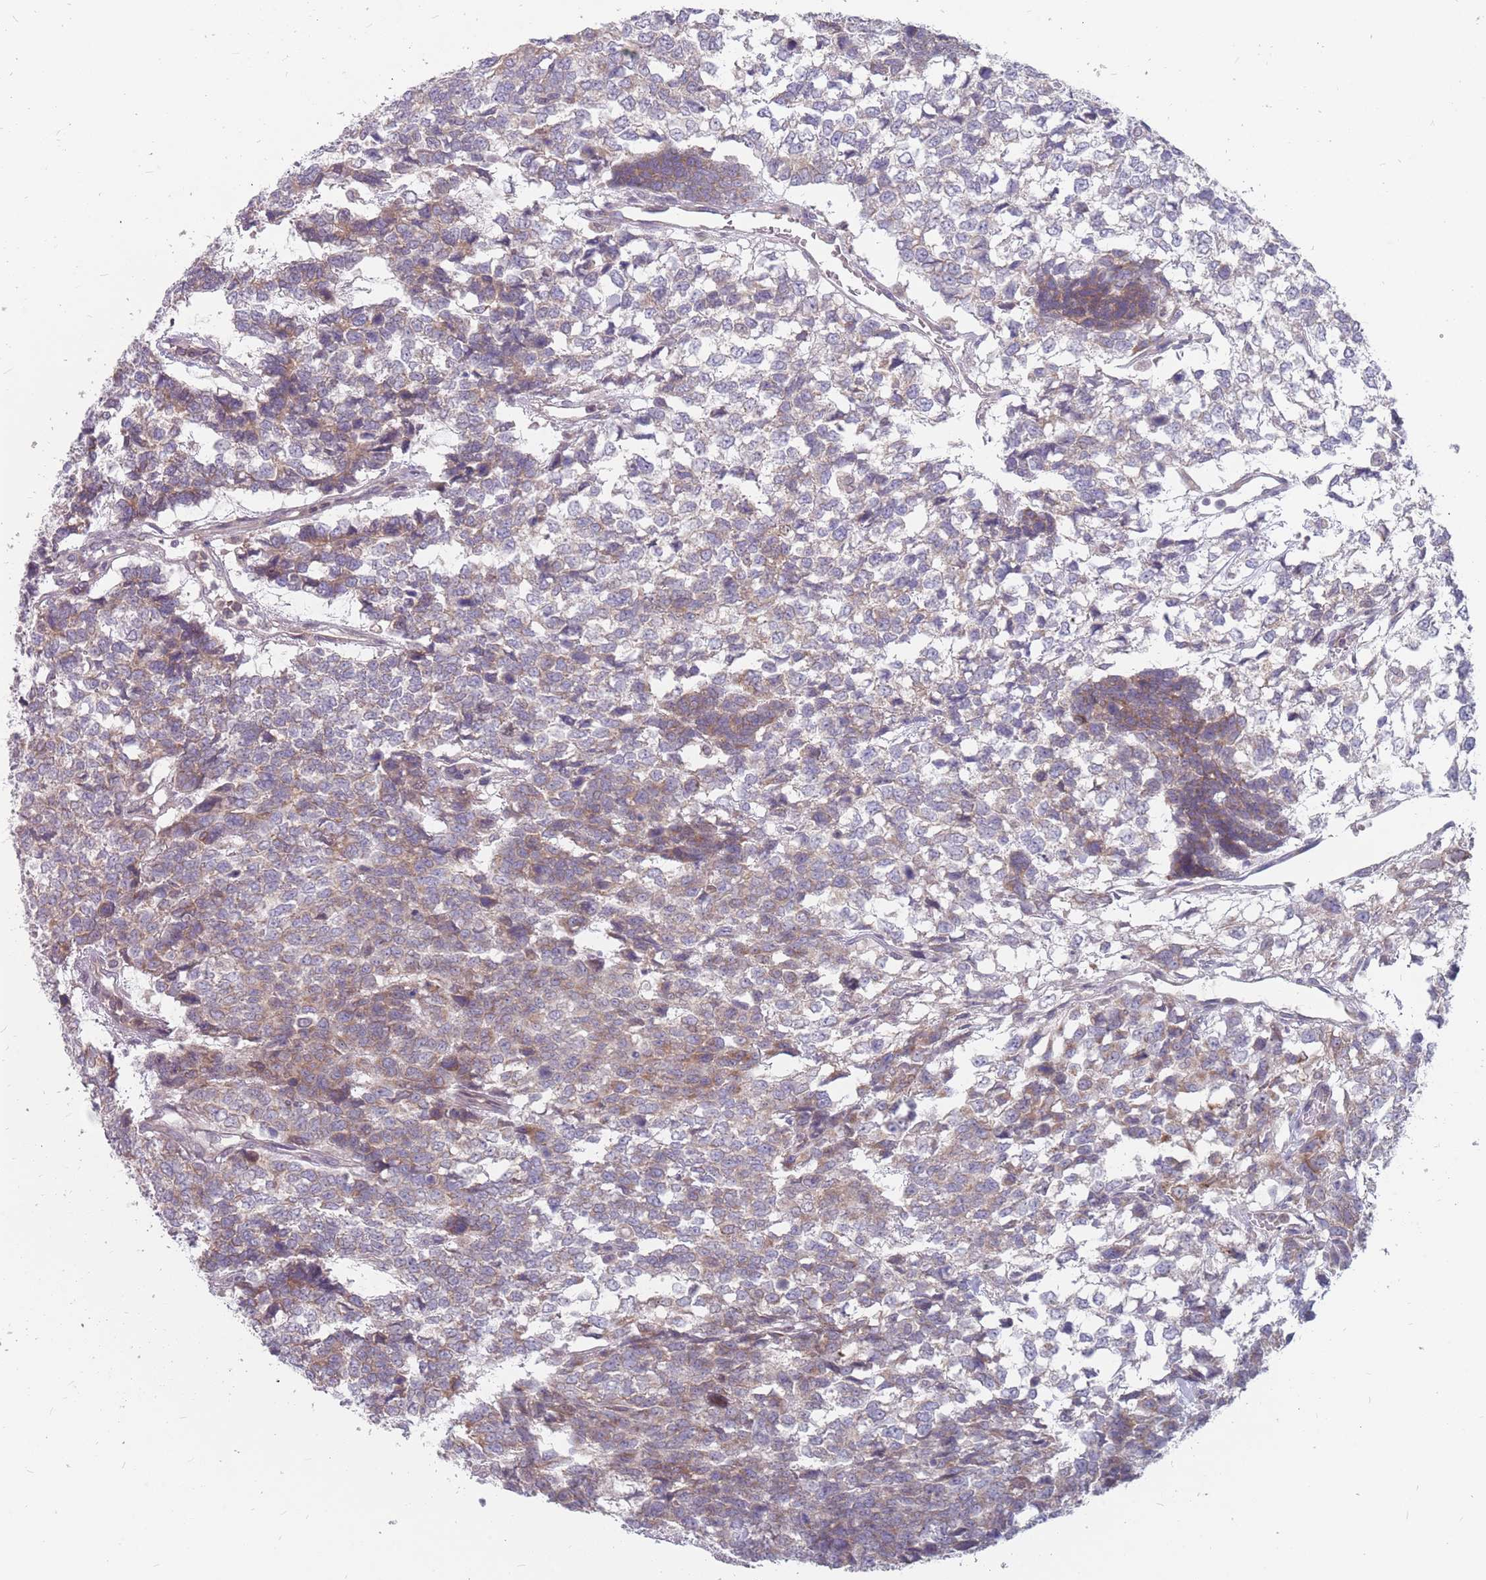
{"staining": {"intensity": "weak", "quantity": "25%-75%", "location": "cytoplasmic/membranous"}, "tissue": "testis cancer", "cell_type": "Tumor cells", "image_type": "cancer", "snomed": [{"axis": "morphology", "description": "Carcinoma, Embryonal, NOS"}, {"axis": "topography", "description": "Testis"}], "caption": "Immunohistochemical staining of testis embryonal carcinoma shows low levels of weak cytoplasmic/membranous expression in approximately 25%-75% of tumor cells.", "gene": "CMTR2", "patient": {"sex": "male", "age": 23}}